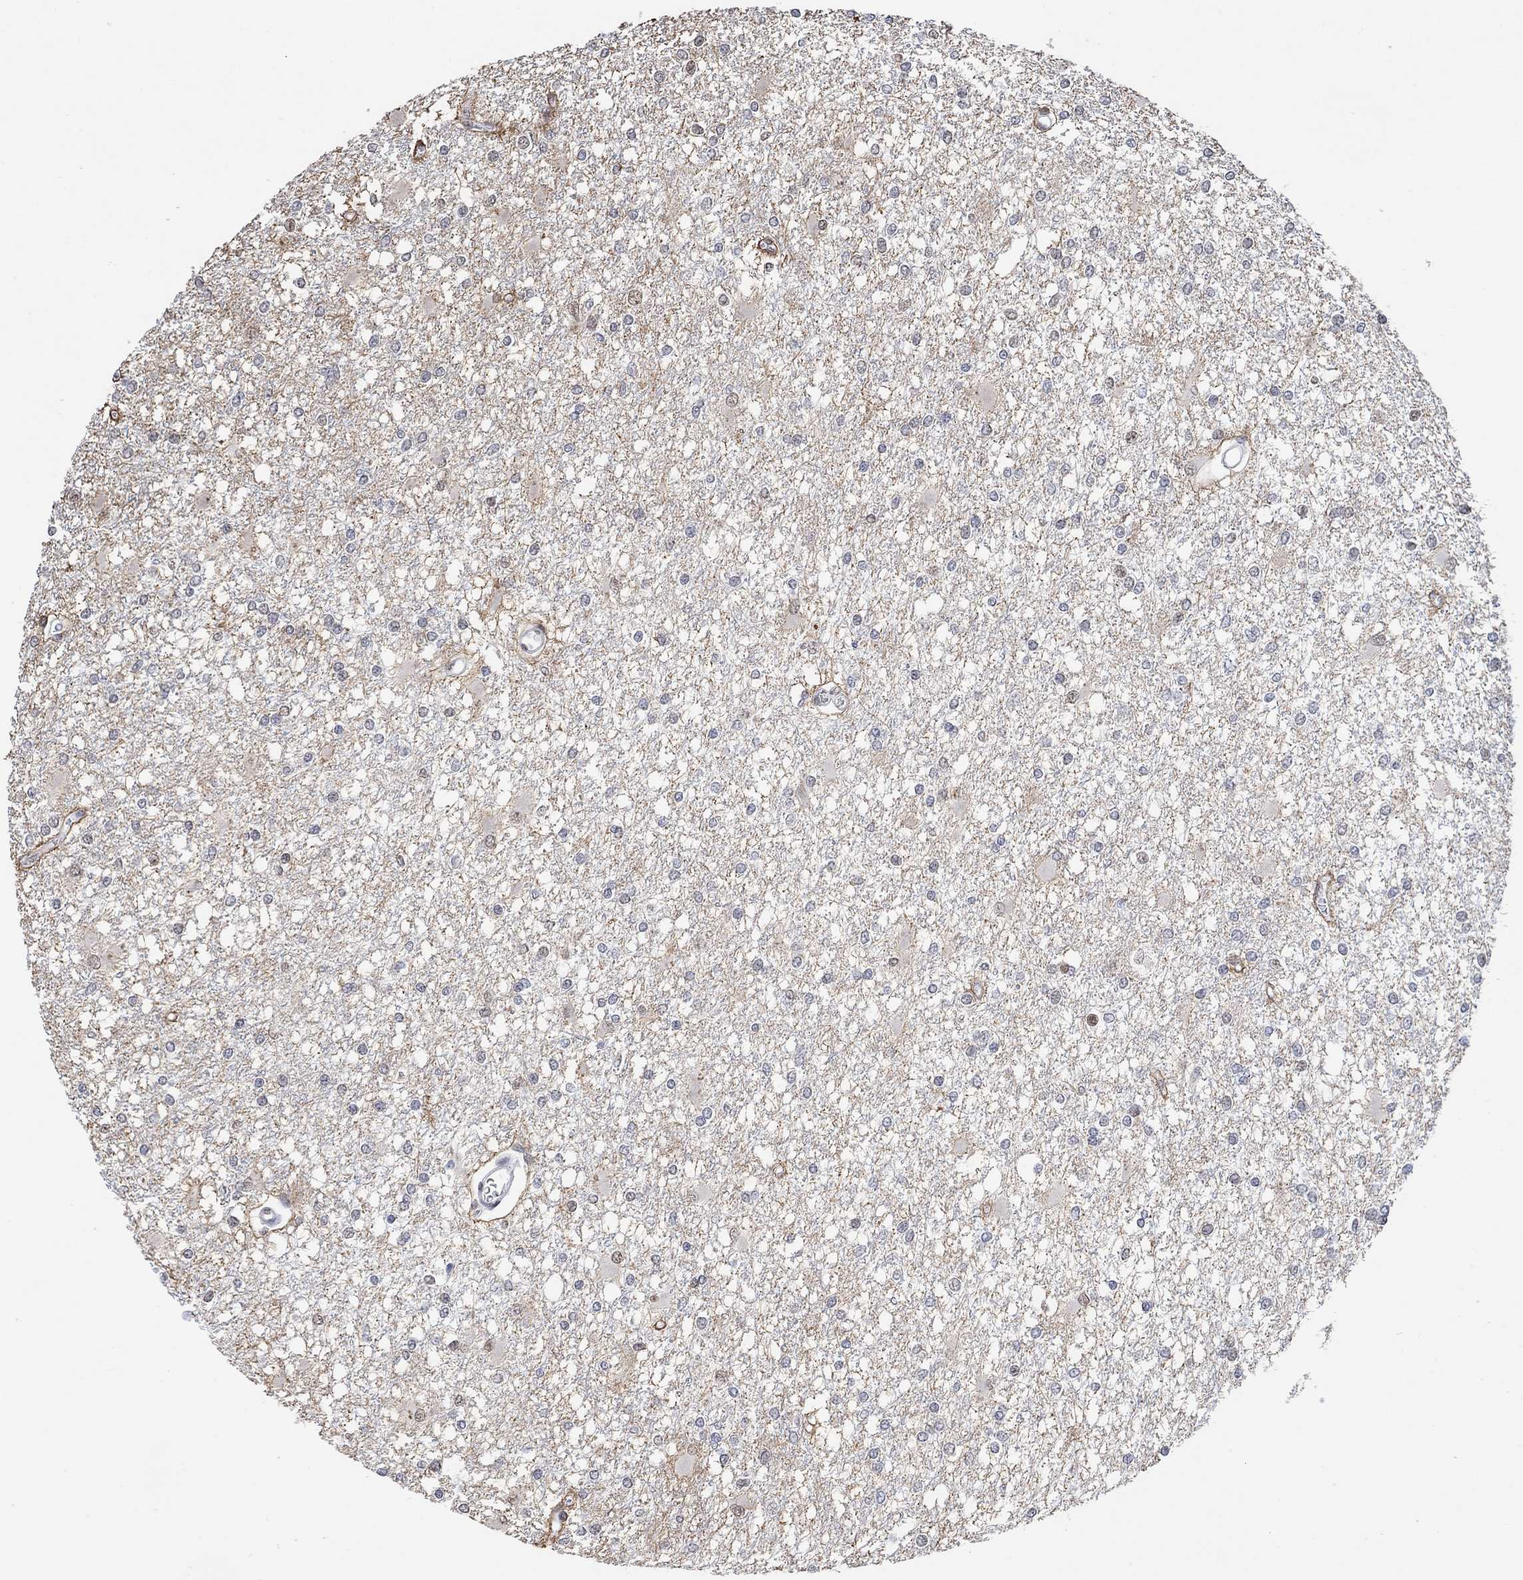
{"staining": {"intensity": "weak", "quantity": "<25%", "location": "nuclear"}, "tissue": "glioma", "cell_type": "Tumor cells", "image_type": "cancer", "snomed": [{"axis": "morphology", "description": "Glioma, malignant, High grade"}, {"axis": "topography", "description": "Cerebral cortex"}], "caption": "This is an immunohistochemistry (IHC) photomicrograph of glioma. There is no staining in tumor cells.", "gene": "USP39", "patient": {"sex": "male", "age": 79}}